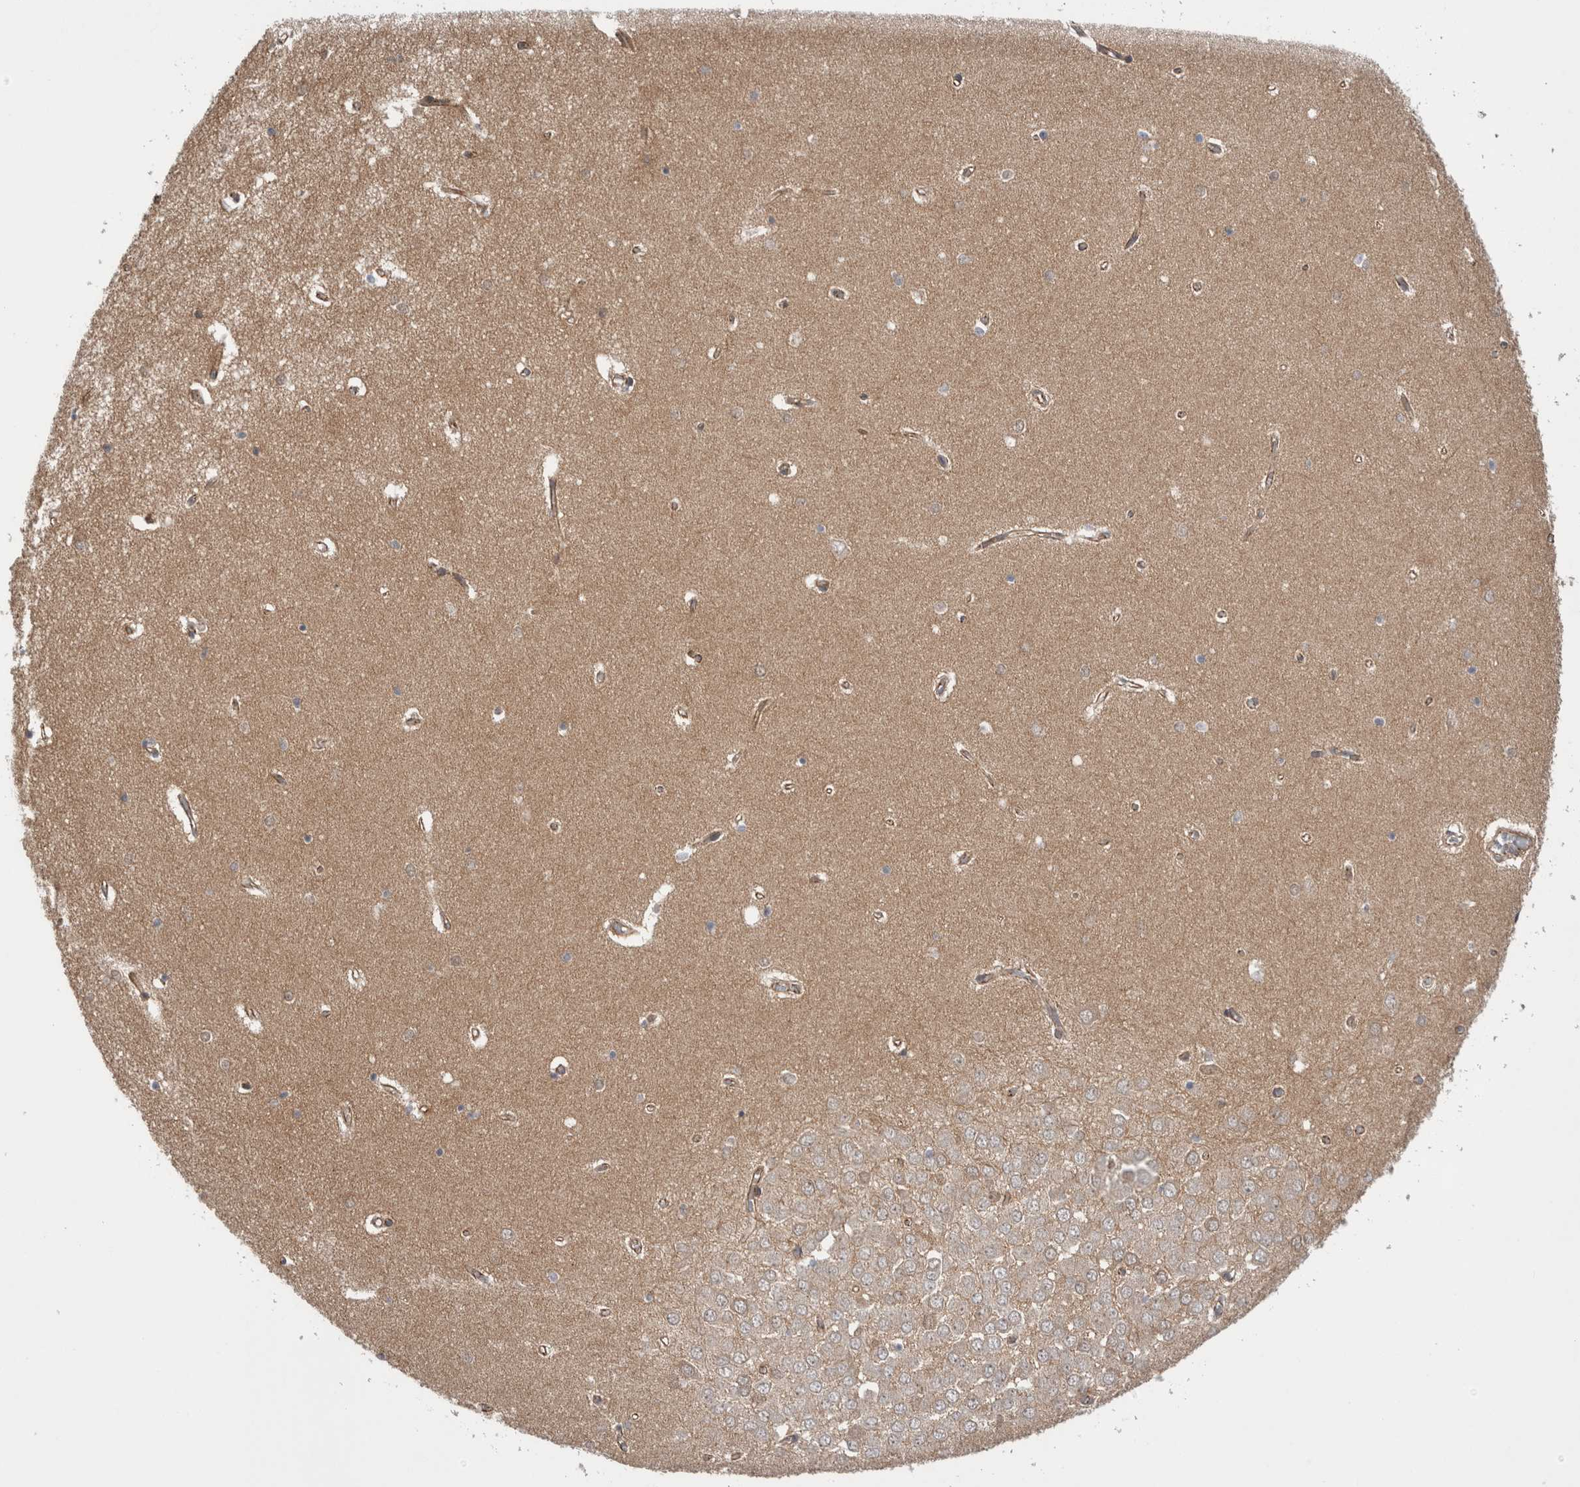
{"staining": {"intensity": "weak", "quantity": "<25%", "location": "cytoplasmic/membranous"}, "tissue": "hippocampus", "cell_type": "Glial cells", "image_type": "normal", "snomed": [{"axis": "morphology", "description": "Normal tissue, NOS"}, {"axis": "topography", "description": "Hippocampus"}], "caption": "This is an IHC histopathology image of normal hippocampus. There is no staining in glial cells.", "gene": "TAFA5", "patient": {"sex": "male", "age": 70}}